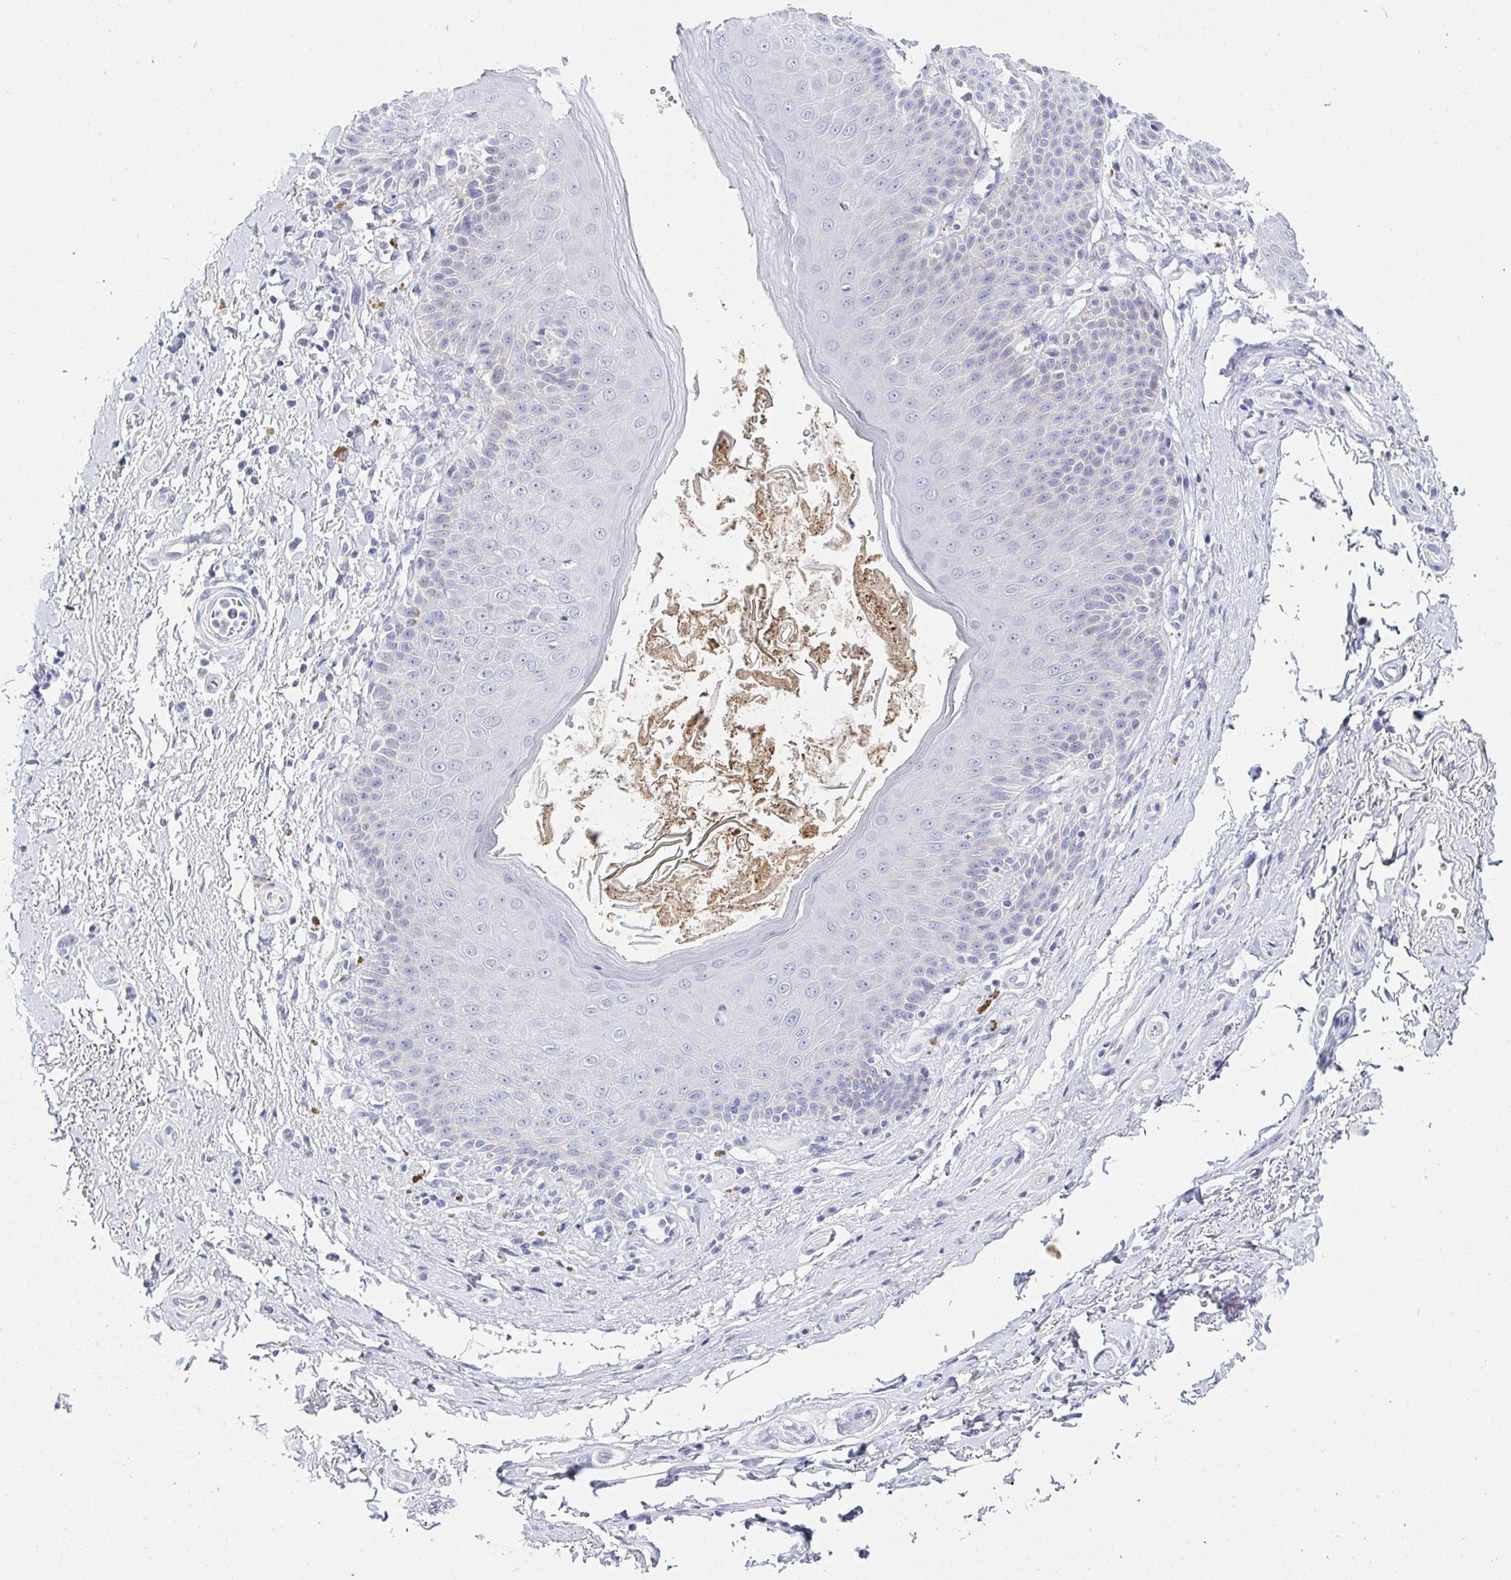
{"staining": {"intensity": "negative", "quantity": "none", "location": "none"}, "tissue": "adipose tissue", "cell_type": "Adipocytes", "image_type": "normal", "snomed": [{"axis": "morphology", "description": "Normal tissue, NOS"}, {"axis": "topography", "description": "Peripheral nerve tissue"}], "caption": "Immunohistochemical staining of normal adipose tissue demonstrates no significant staining in adipocytes.", "gene": "OR10K1", "patient": {"sex": "male", "age": 51}}